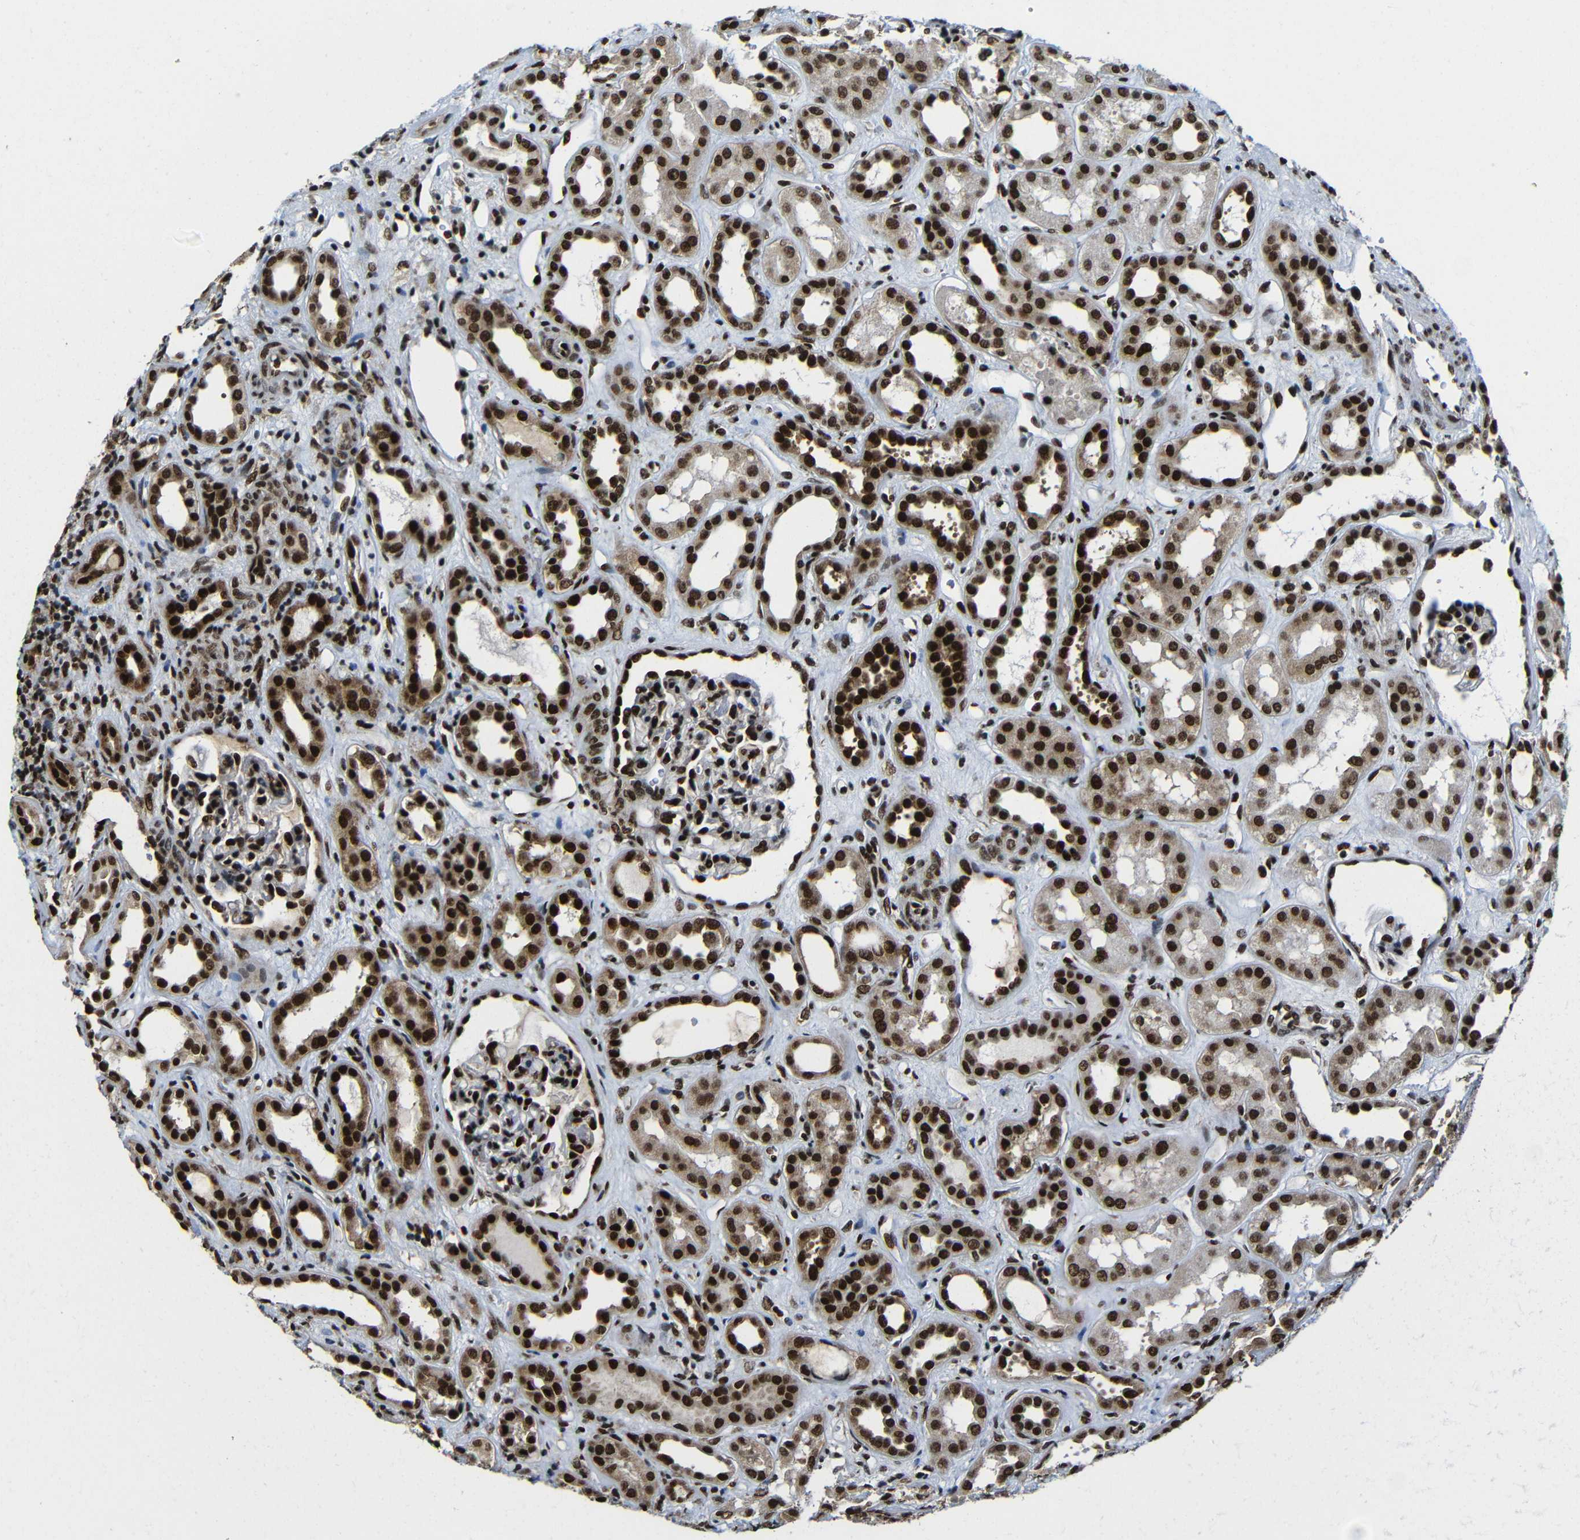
{"staining": {"intensity": "strong", "quantity": ">75%", "location": "nuclear"}, "tissue": "kidney", "cell_type": "Cells in glomeruli", "image_type": "normal", "snomed": [{"axis": "morphology", "description": "Normal tissue, NOS"}, {"axis": "topography", "description": "Kidney"}], "caption": "A brown stain shows strong nuclear staining of a protein in cells in glomeruli of benign kidney.", "gene": "PTBP1", "patient": {"sex": "male", "age": 59}}